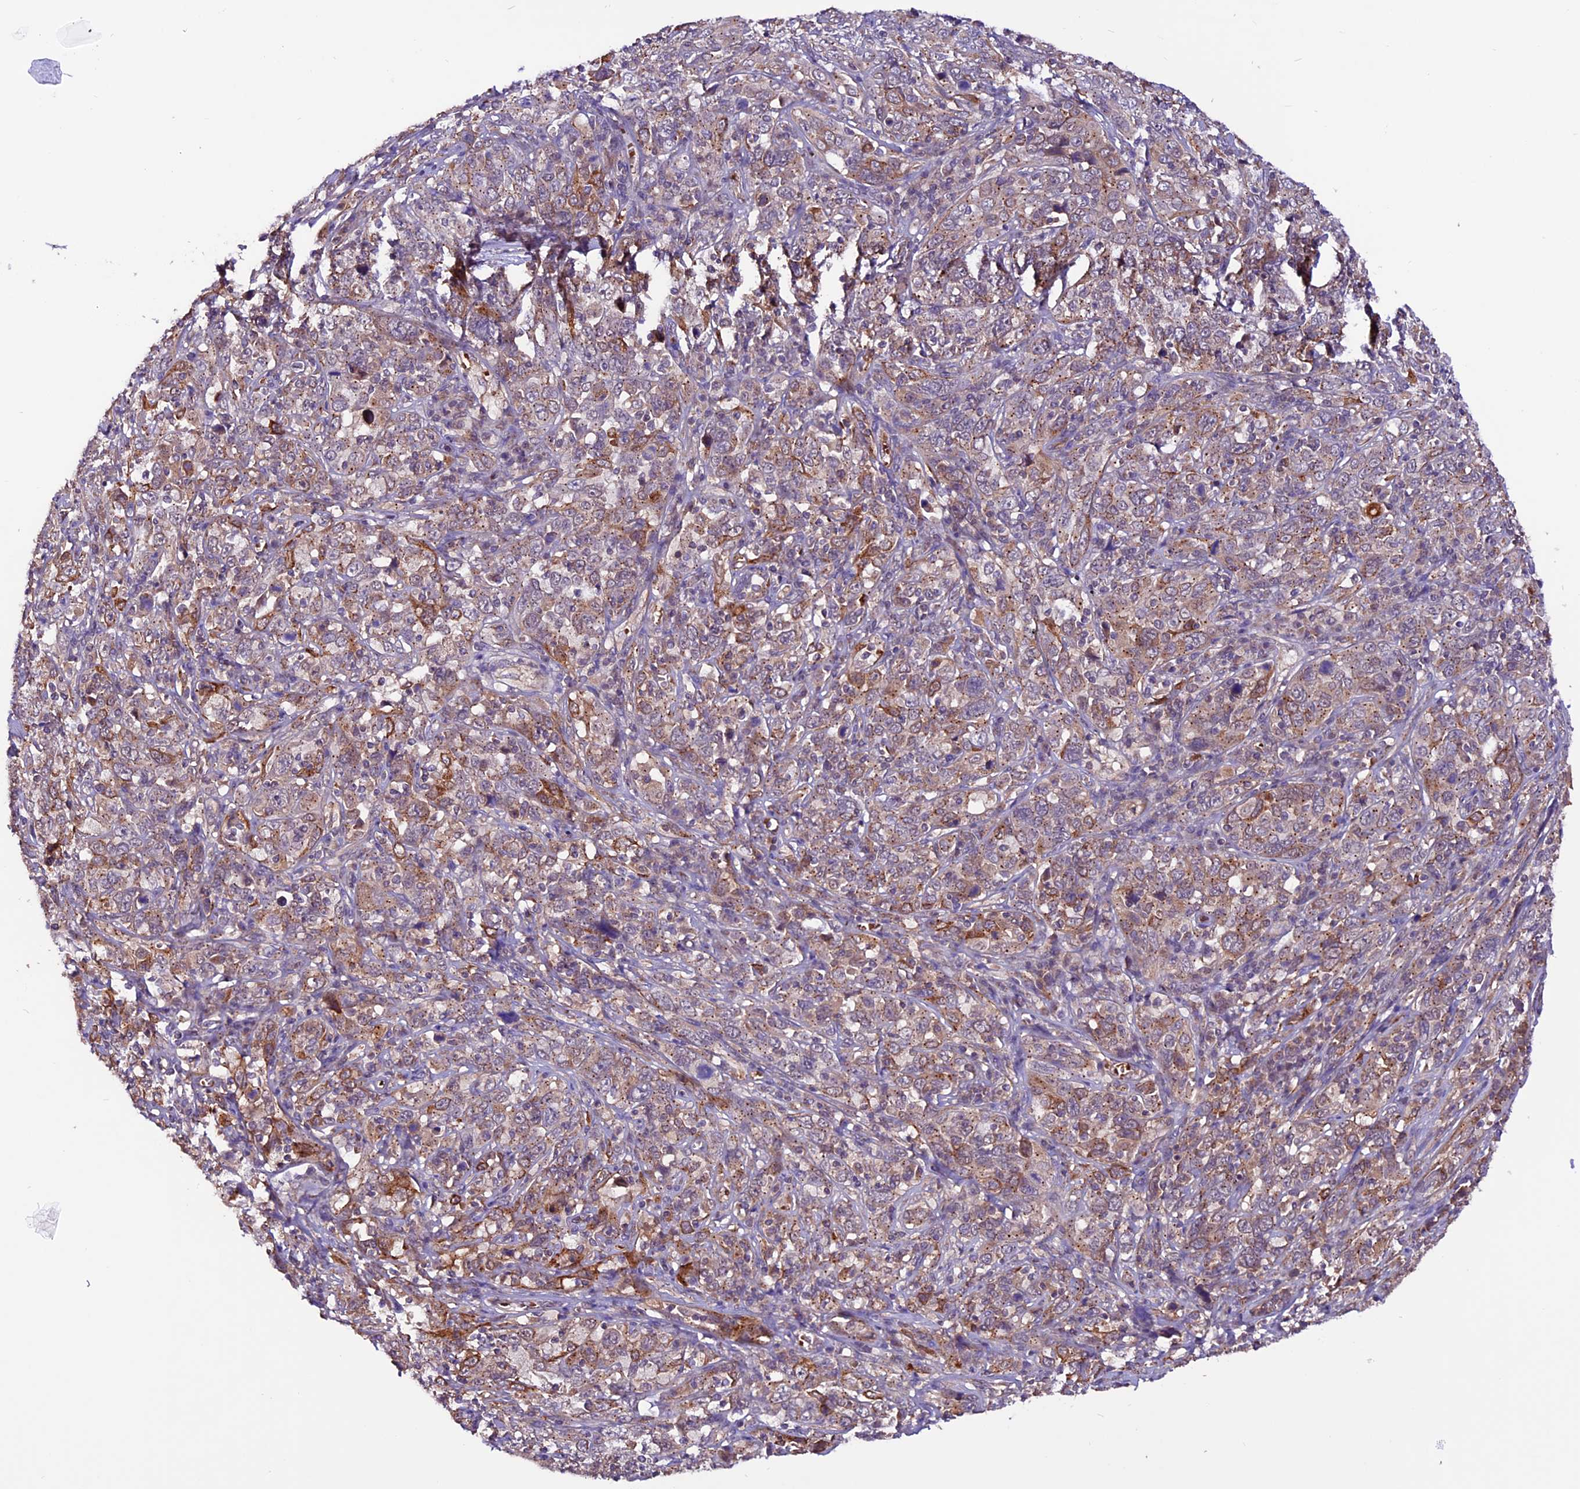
{"staining": {"intensity": "moderate", "quantity": ">75%", "location": "cytoplasmic/membranous"}, "tissue": "cervical cancer", "cell_type": "Tumor cells", "image_type": "cancer", "snomed": [{"axis": "morphology", "description": "Squamous cell carcinoma, NOS"}, {"axis": "topography", "description": "Cervix"}], "caption": "This photomicrograph demonstrates IHC staining of cervical squamous cell carcinoma, with medium moderate cytoplasmic/membranous expression in approximately >75% of tumor cells.", "gene": "RINL", "patient": {"sex": "female", "age": 46}}